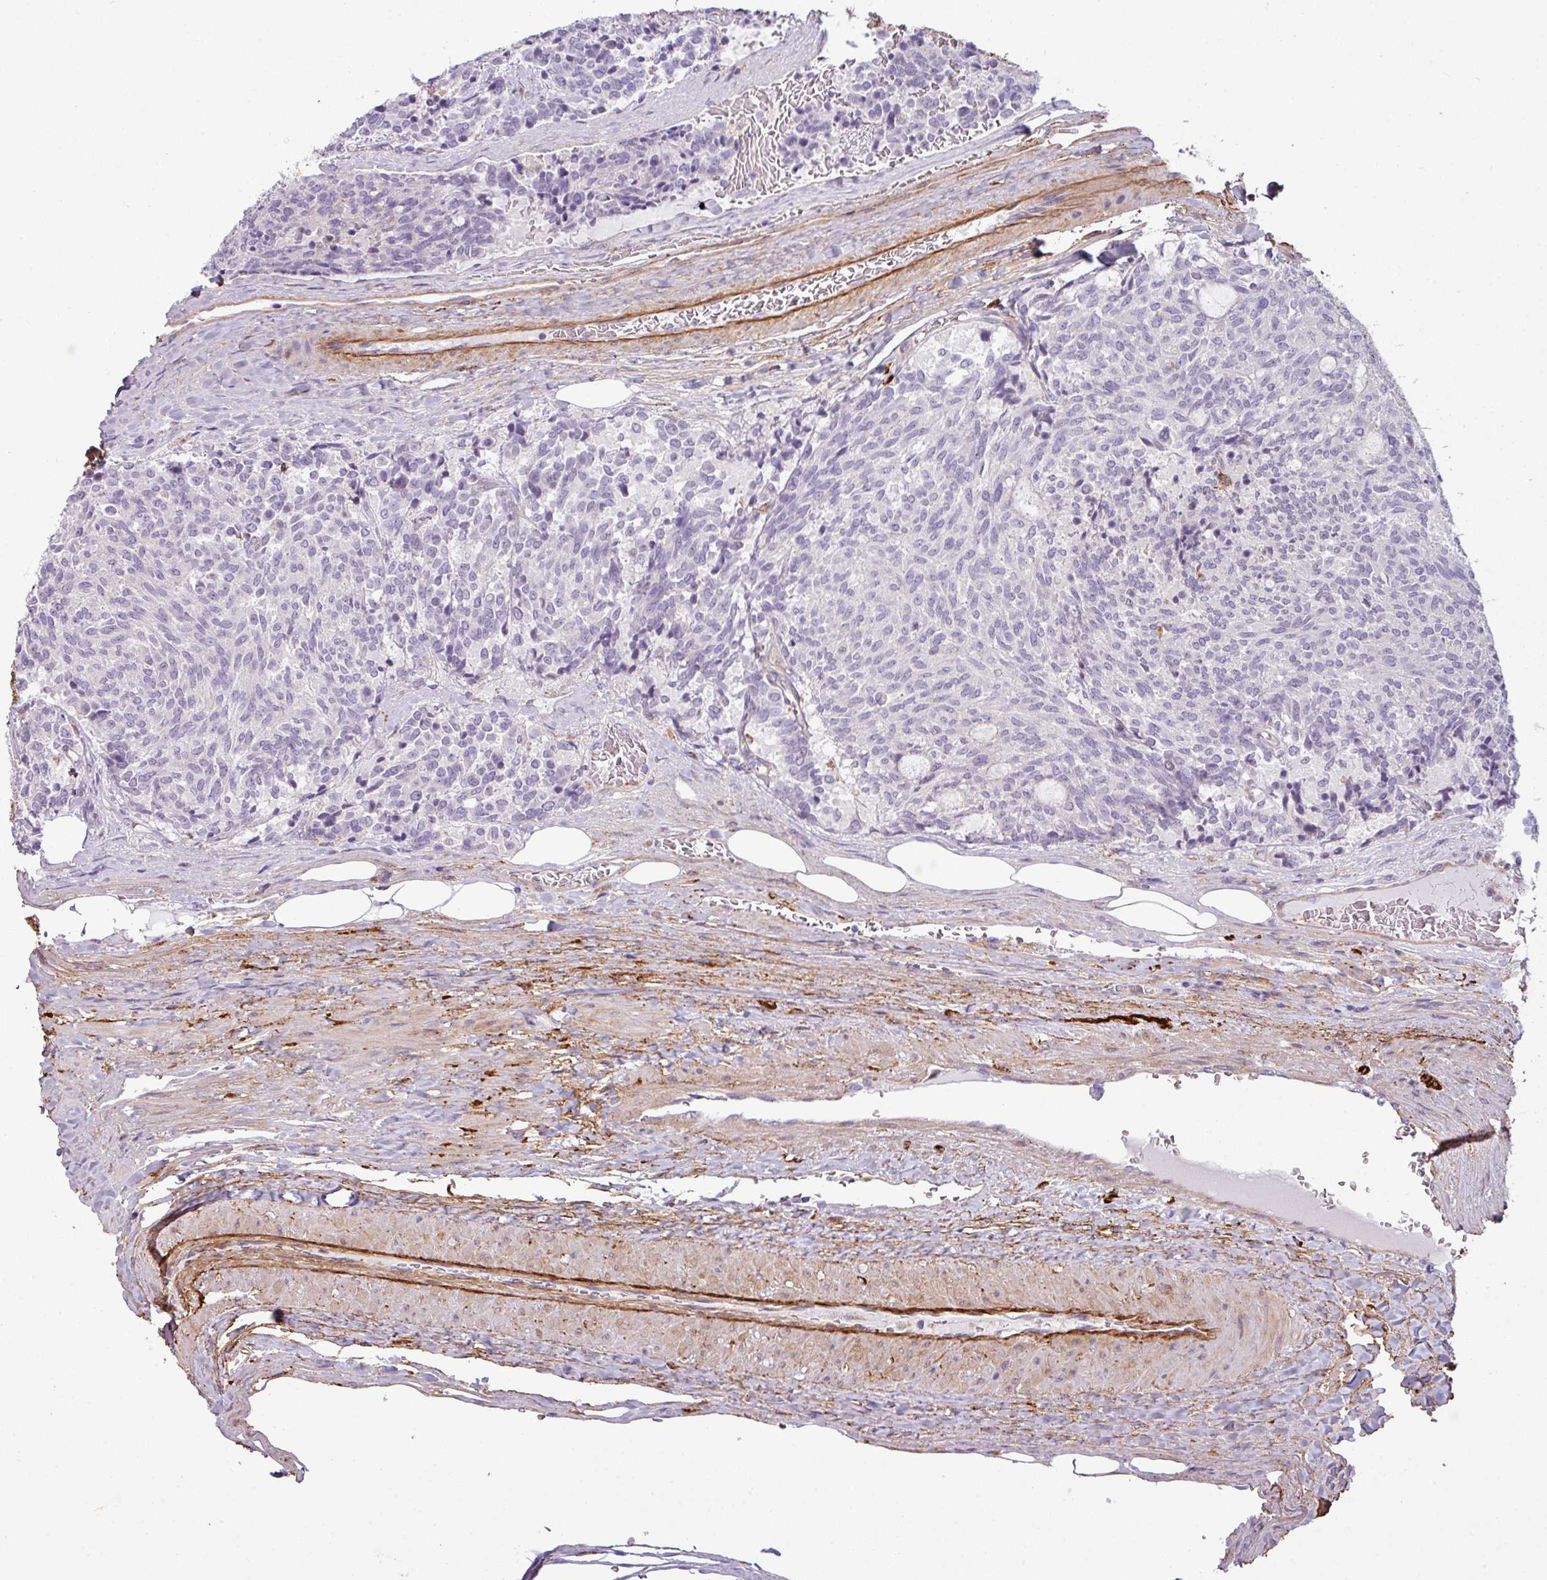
{"staining": {"intensity": "negative", "quantity": "none", "location": "none"}, "tissue": "carcinoid", "cell_type": "Tumor cells", "image_type": "cancer", "snomed": [{"axis": "morphology", "description": "Carcinoid, malignant, NOS"}, {"axis": "topography", "description": "Pancreas"}], "caption": "This micrograph is of malignant carcinoid stained with immunohistochemistry (IHC) to label a protein in brown with the nuclei are counter-stained blue. There is no expression in tumor cells.", "gene": "COL8A1", "patient": {"sex": "female", "age": 54}}